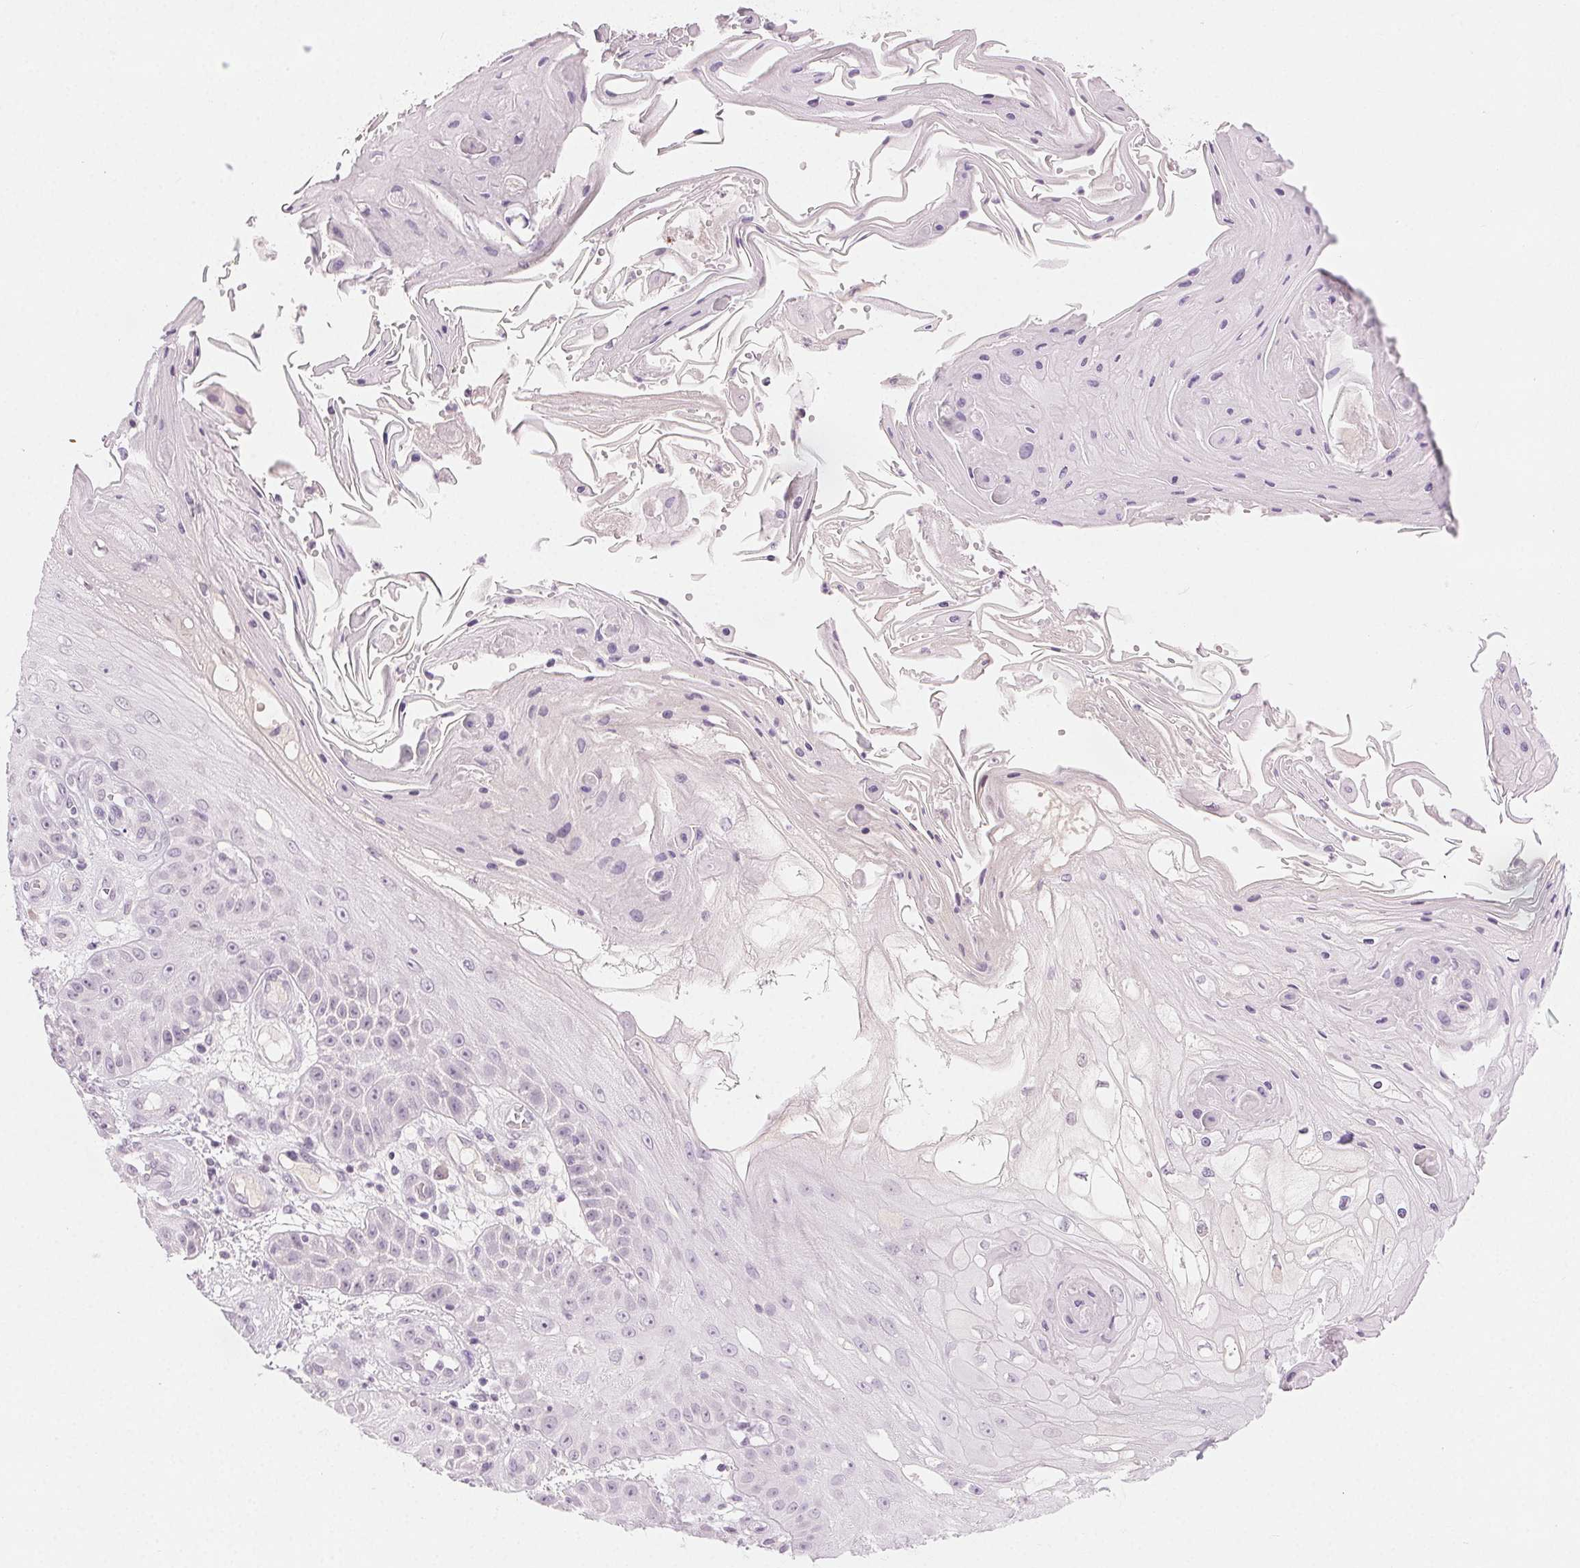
{"staining": {"intensity": "negative", "quantity": "none", "location": "none"}, "tissue": "skin cancer", "cell_type": "Tumor cells", "image_type": "cancer", "snomed": [{"axis": "morphology", "description": "Squamous cell carcinoma, NOS"}, {"axis": "topography", "description": "Skin"}], "caption": "Human skin cancer (squamous cell carcinoma) stained for a protein using immunohistochemistry demonstrates no positivity in tumor cells.", "gene": "HSF5", "patient": {"sex": "male", "age": 70}}